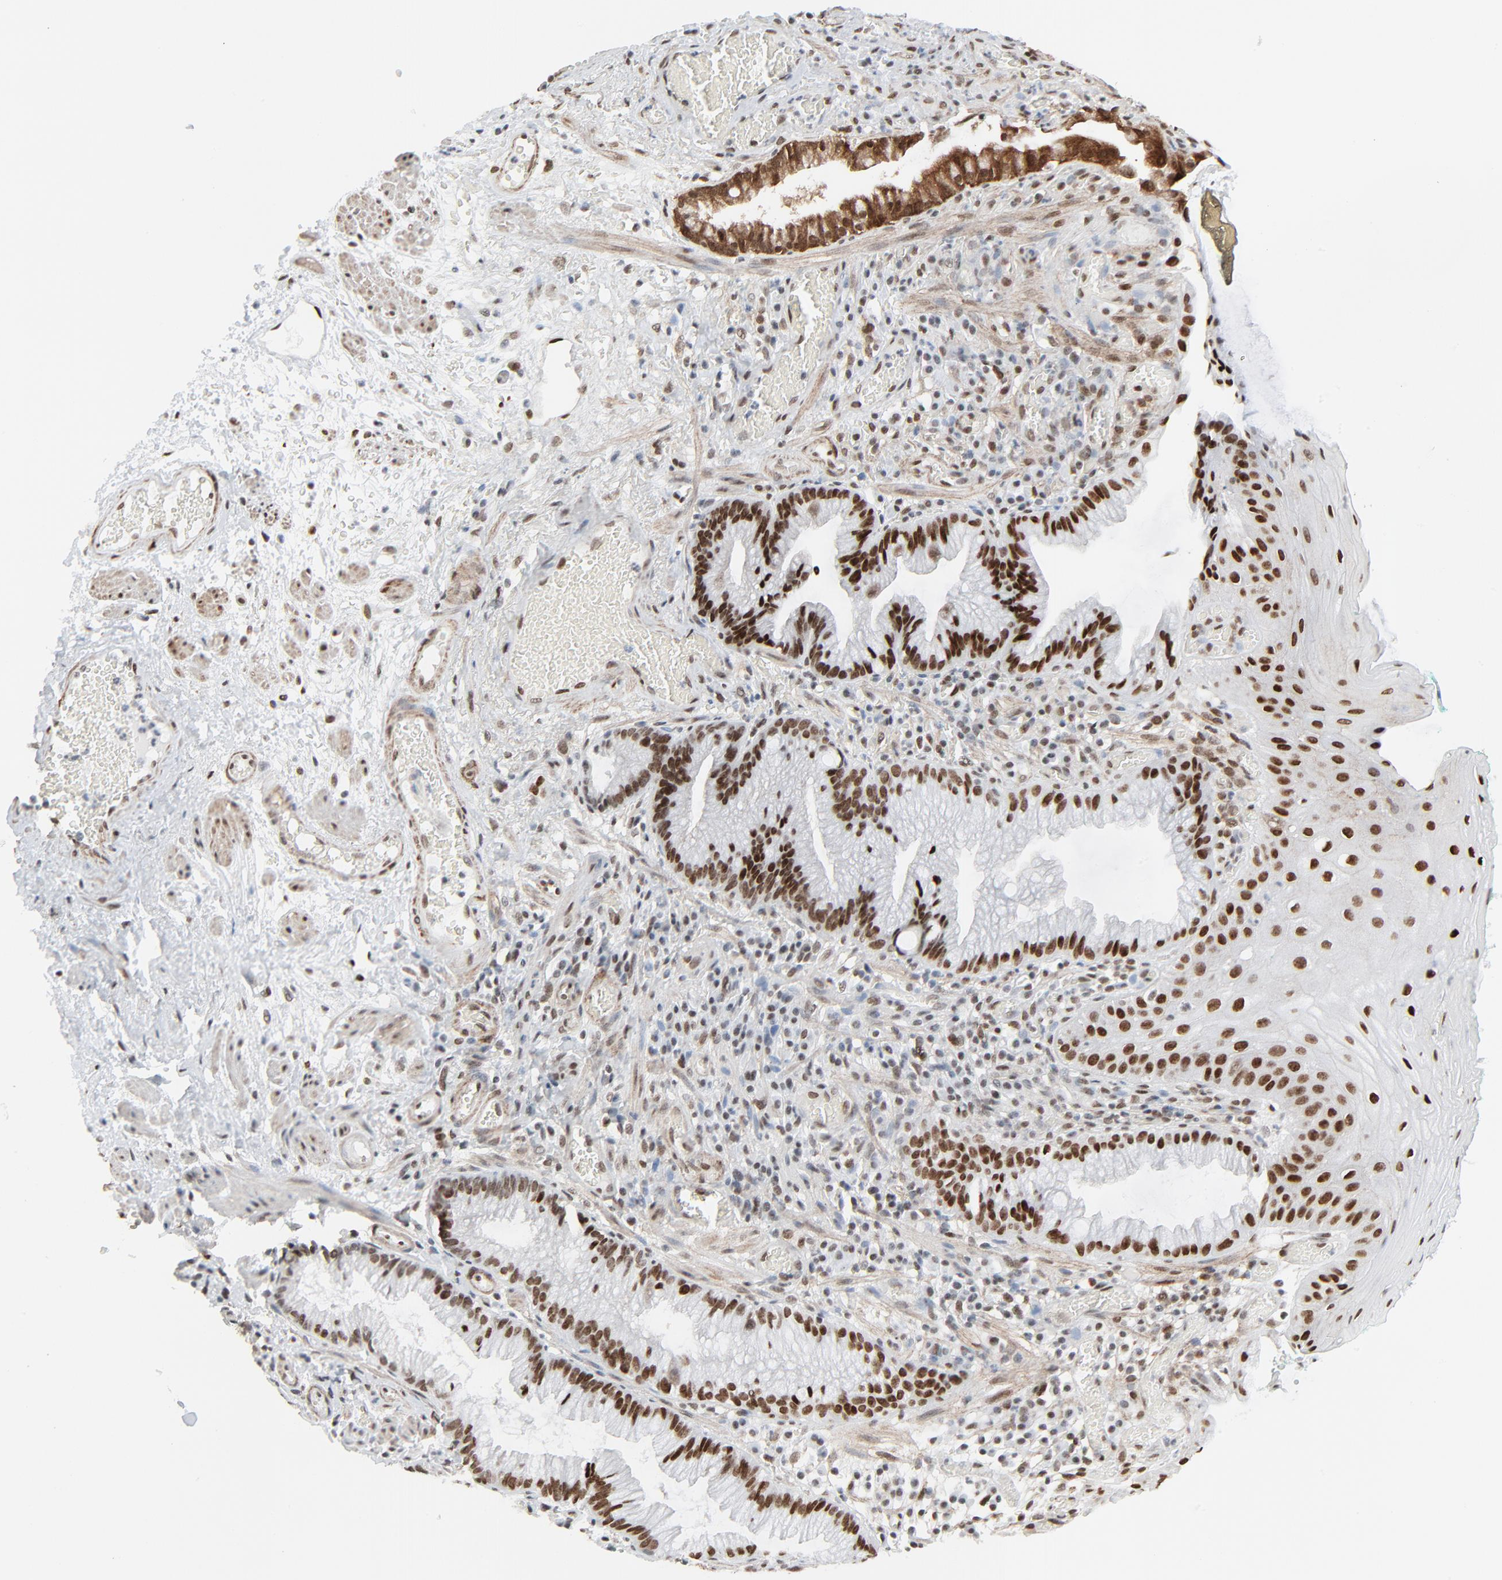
{"staining": {"intensity": "strong", "quantity": ">75%", "location": "nuclear"}, "tissue": "skin", "cell_type": "Epidermal cells", "image_type": "normal", "snomed": [{"axis": "morphology", "description": "Normal tissue, NOS"}, {"axis": "morphology", "description": "Hemorrhoids"}, {"axis": "morphology", "description": "Inflammation, NOS"}, {"axis": "topography", "description": "Anal"}], "caption": "Immunohistochemical staining of normal human skin shows strong nuclear protein positivity in about >75% of epidermal cells.", "gene": "FBXO28", "patient": {"sex": "male", "age": 60}}